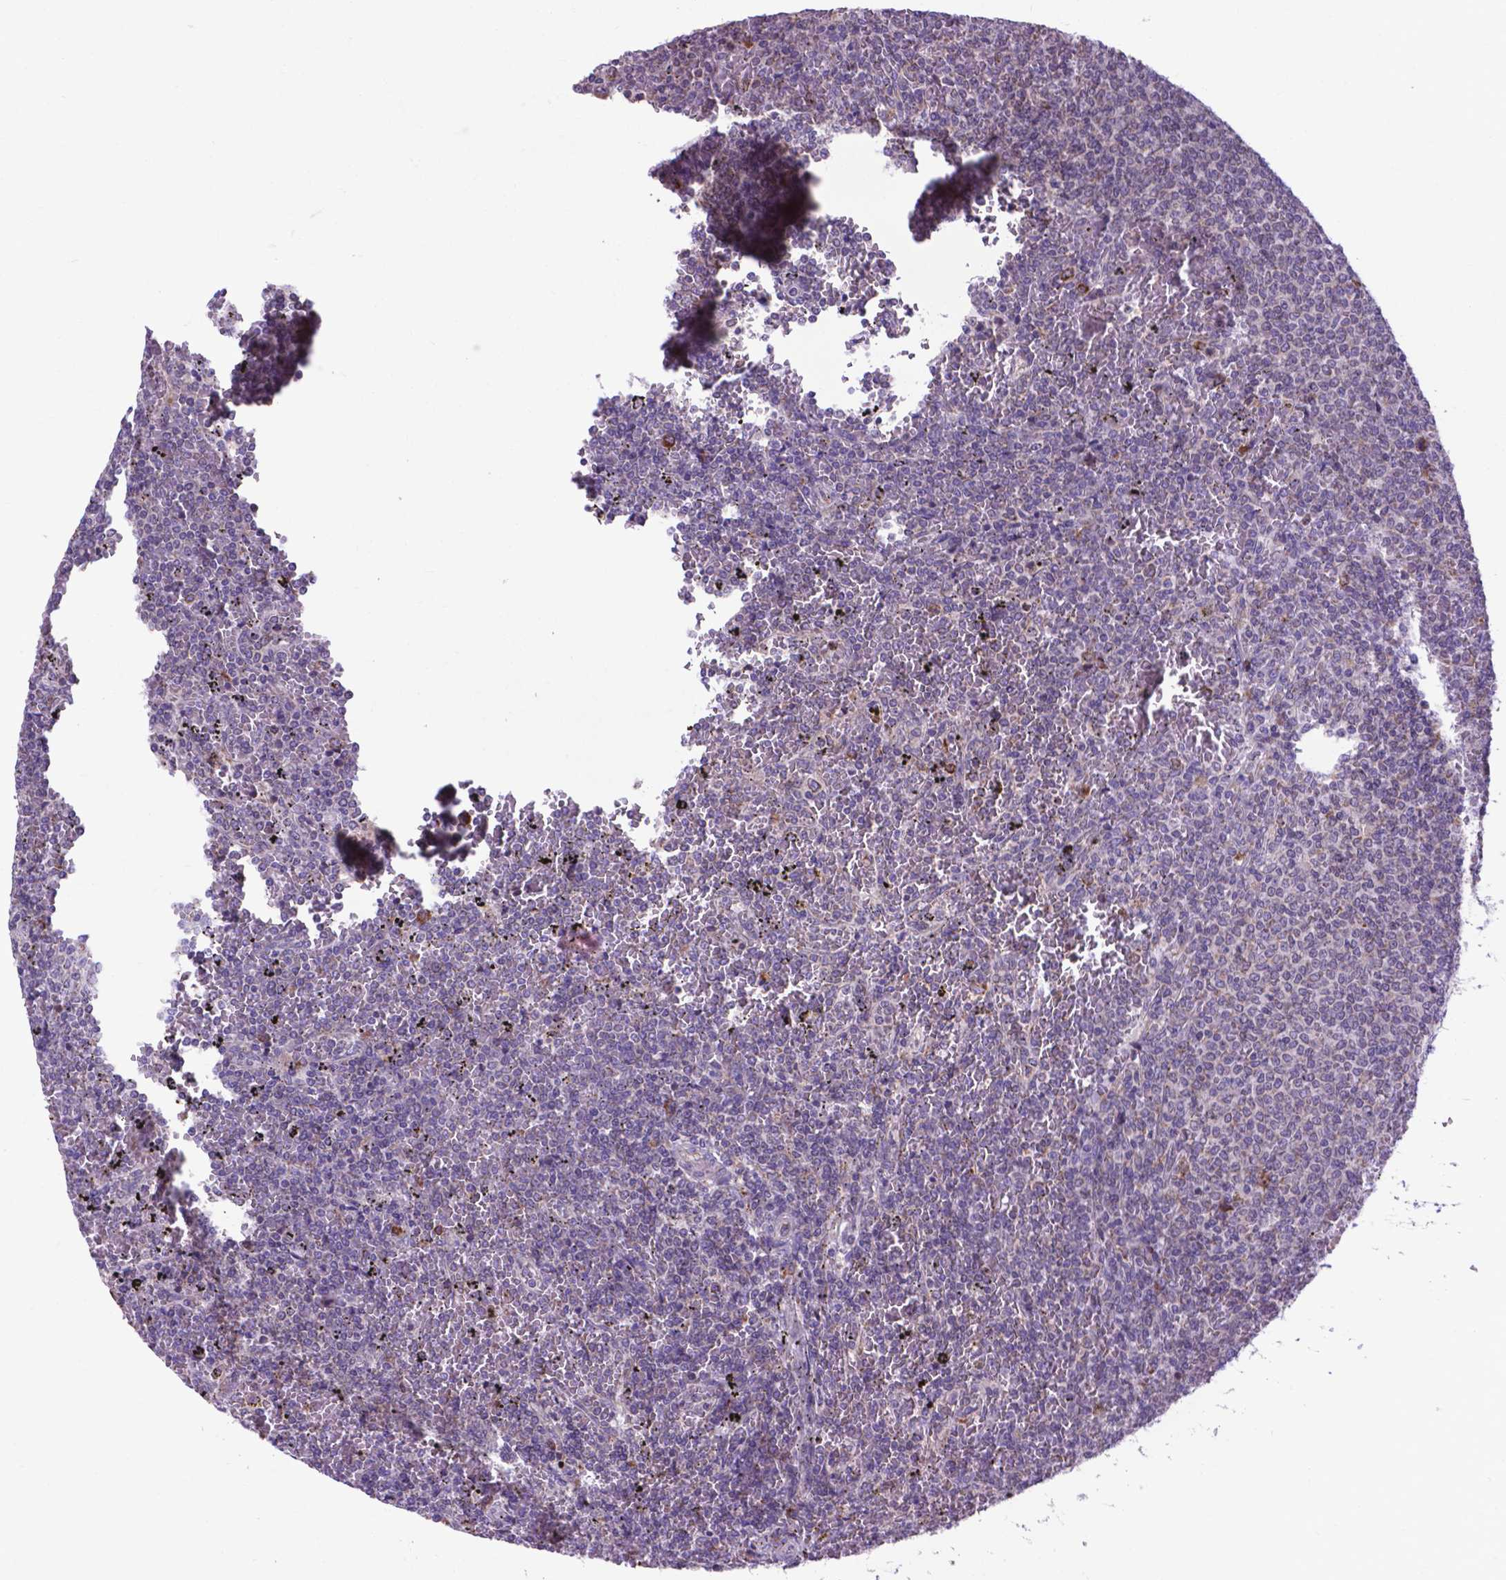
{"staining": {"intensity": "negative", "quantity": "none", "location": "none"}, "tissue": "lymphoma", "cell_type": "Tumor cells", "image_type": "cancer", "snomed": [{"axis": "morphology", "description": "Malignant lymphoma, non-Hodgkin's type, Low grade"}, {"axis": "topography", "description": "Spleen"}], "caption": "This image is of lymphoma stained with immunohistochemistry (IHC) to label a protein in brown with the nuclei are counter-stained blue. There is no expression in tumor cells.", "gene": "WDR83OS", "patient": {"sex": "female", "age": 77}}